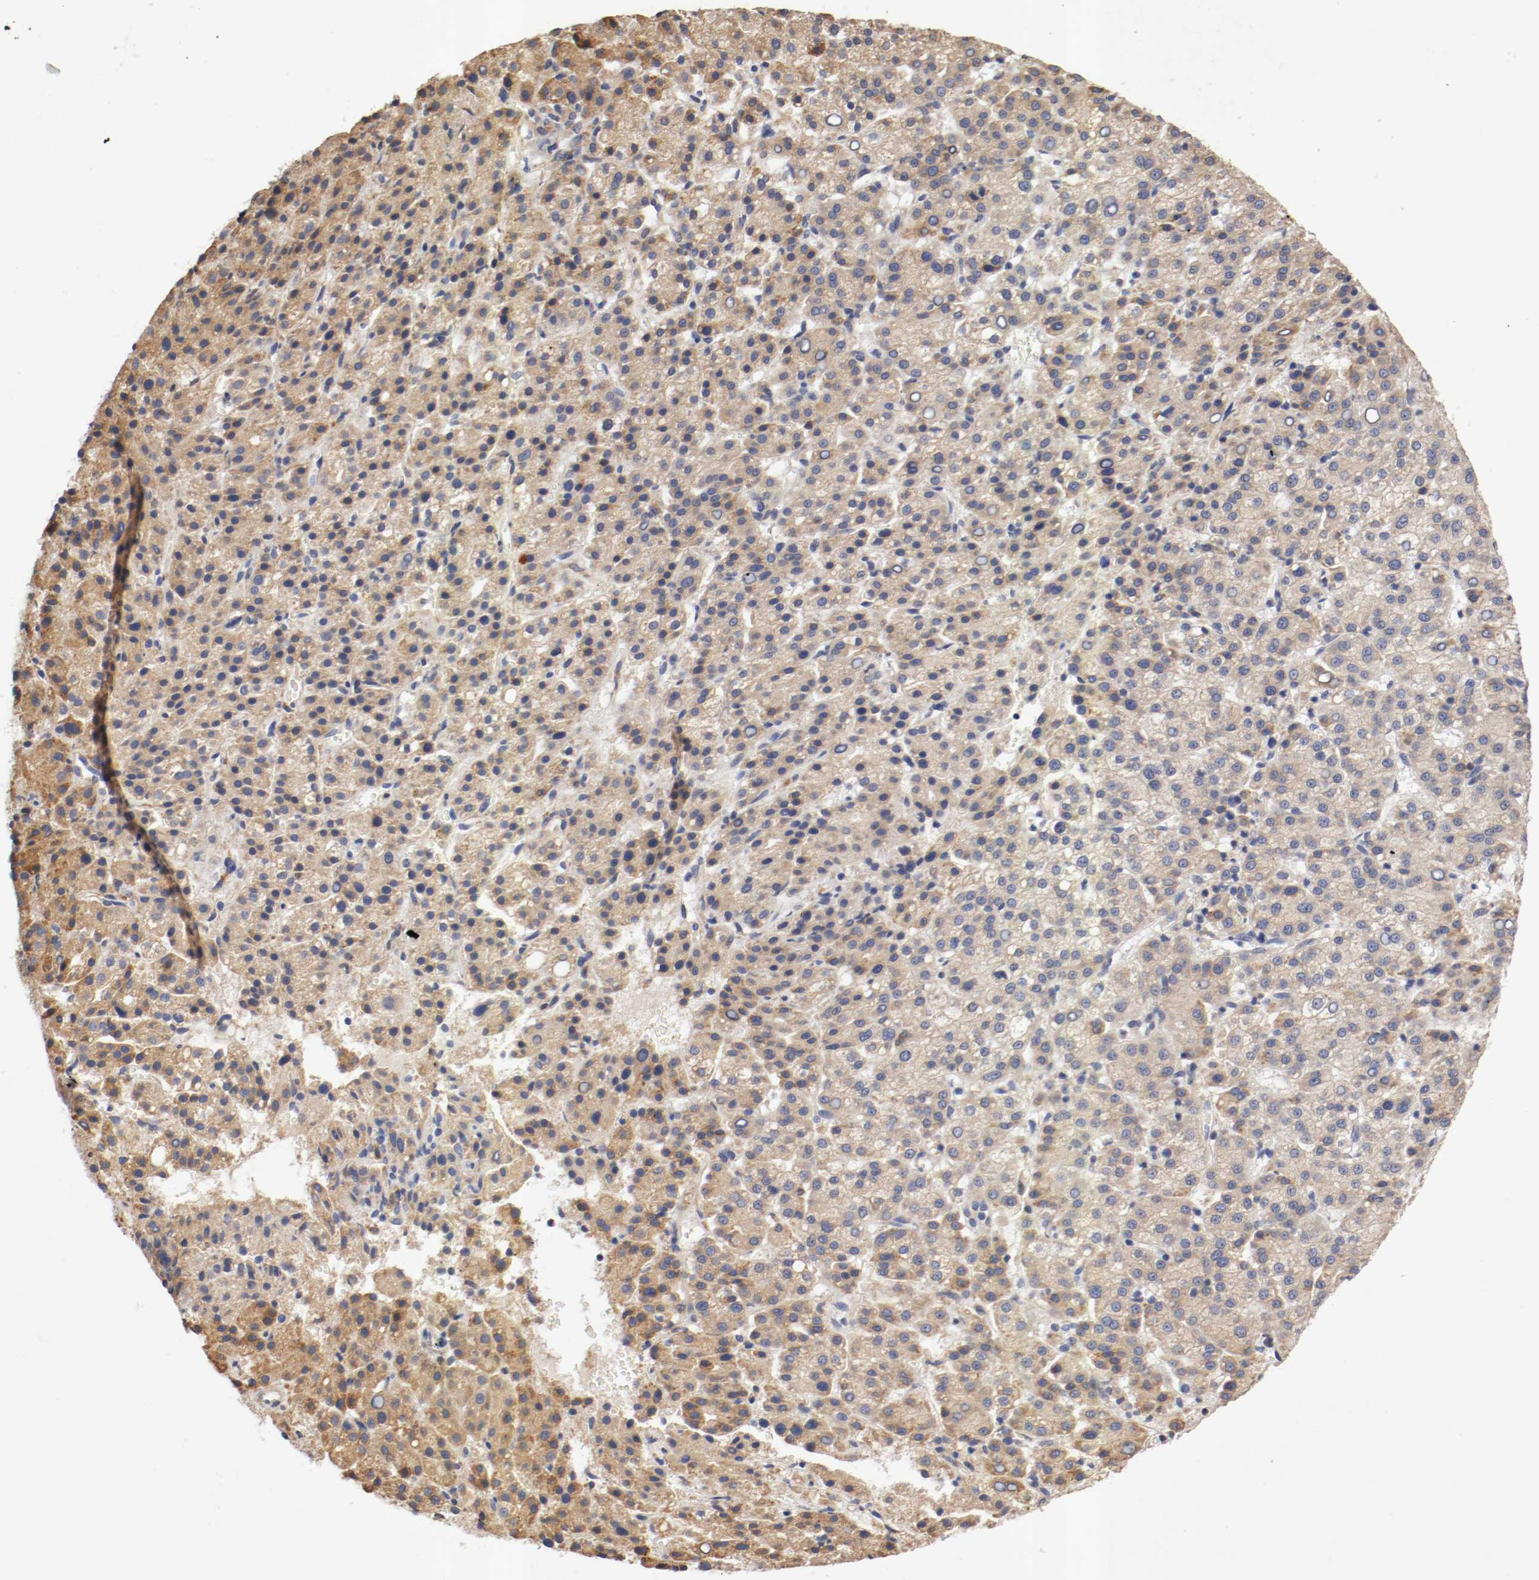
{"staining": {"intensity": "moderate", "quantity": ">75%", "location": "cytoplasmic/membranous"}, "tissue": "liver cancer", "cell_type": "Tumor cells", "image_type": "cancer", "snomed": [{"axis": "morphology", "description": "Carcinoma, Hepatocellular, NOS"}, {"axis": "topography", "description": "Liver"}], "caption": "Immunohistochemistry of human liver cancer shows medium levels of moderate cytoplasmic/membranous positivity in approximately >75% of tumor cells. (IHC, brightfield microscopy, high magnification).", "gene": "TNFSF13", "patient": {"sex": "female", "age": 58}}